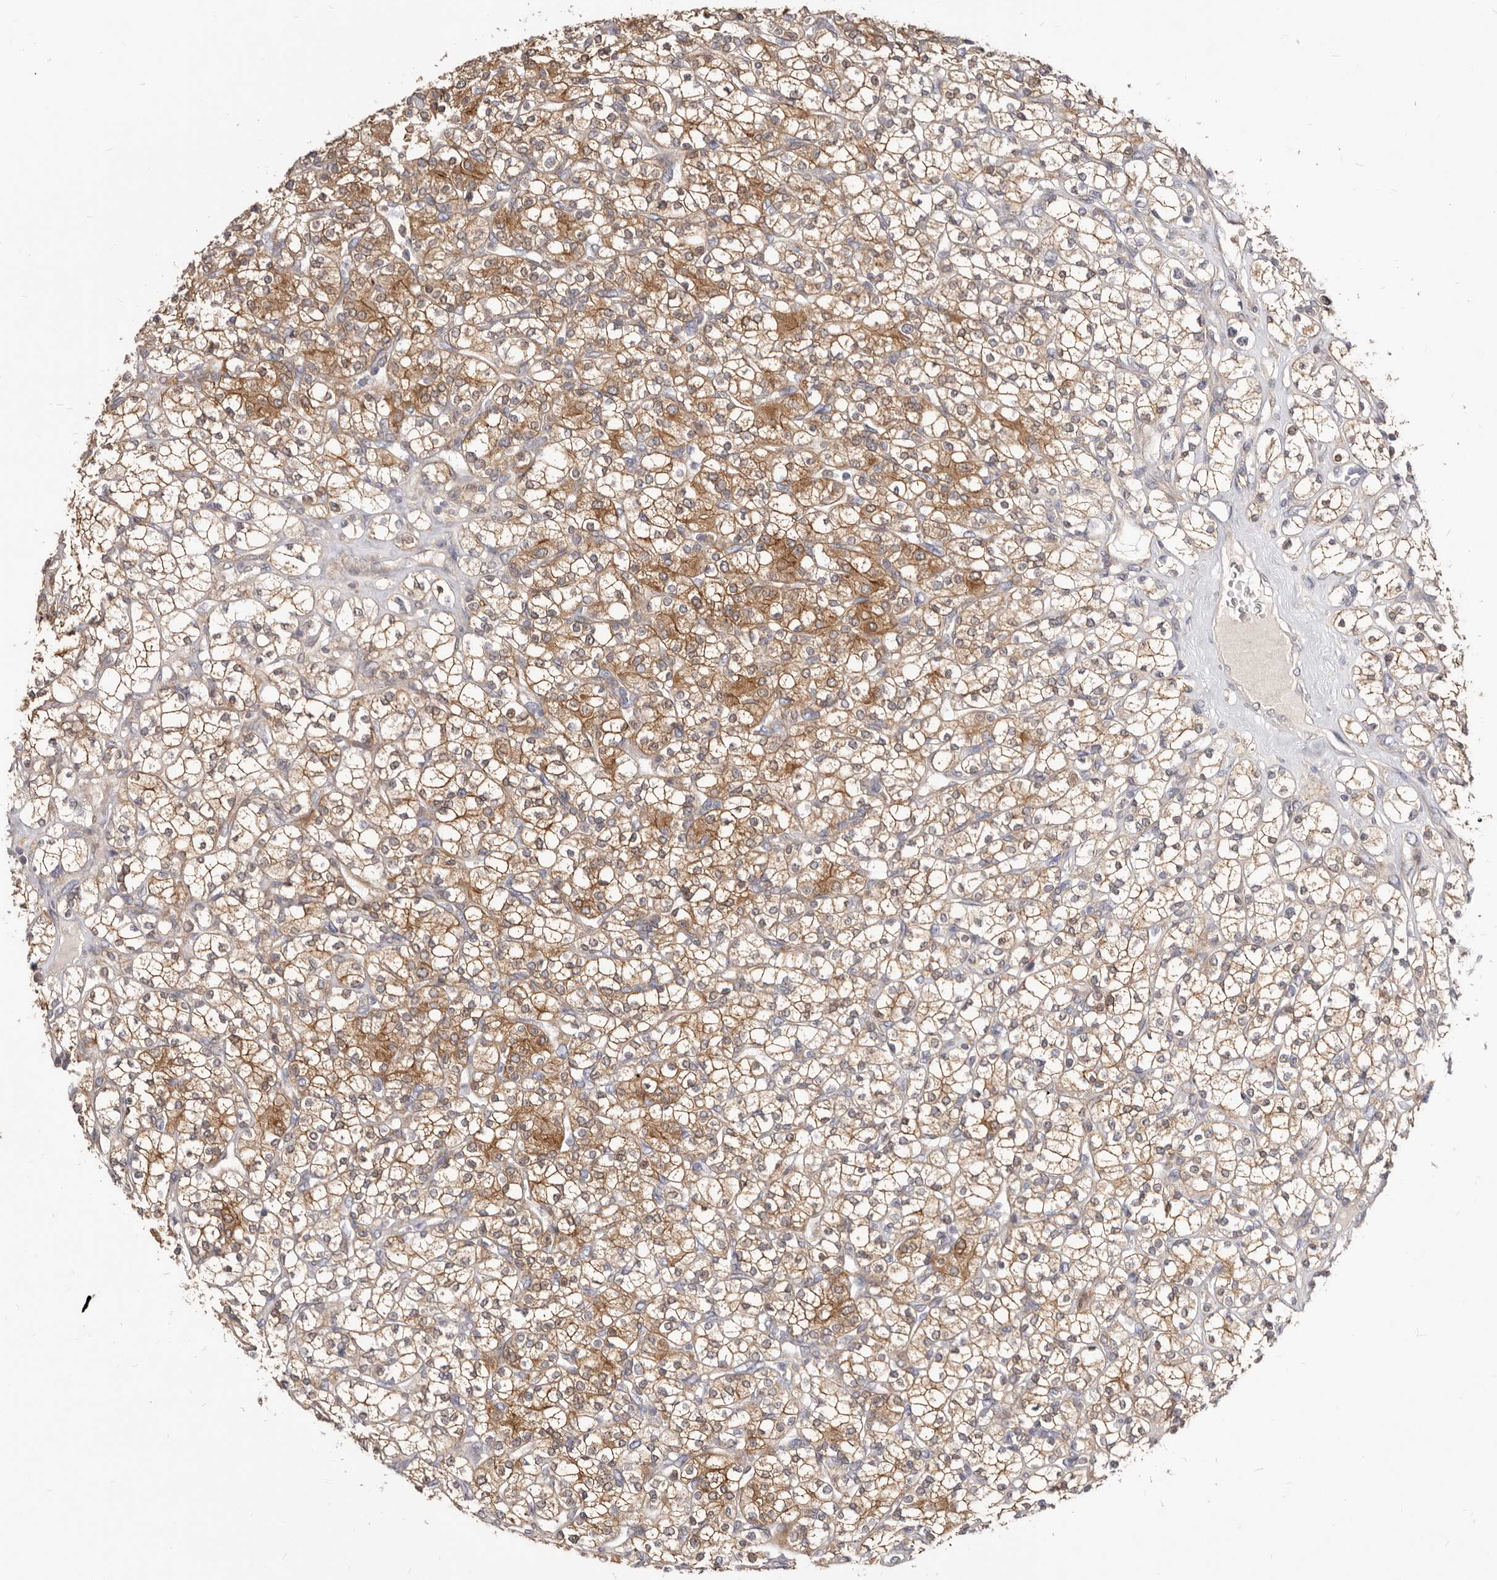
{"staining": {"intensity": "moderate", "quantity": ">75%", "location": "cytoplasmic/membranous"}, "tissue": "renal cancer", "cell_type": "Tumor cells", "image_type": "cancer", "snomed": [{"axis": "morphology", "description": "Adenocarcinoma, NOS"}, {"axis": "topography", "description": "Kidney"}], "caption": "A high-resolution photomicrograph shows immunohistochemistry staining of renal cancer, which reveals moderate cytoplasmic/membranous positivity in about >75% of tumor cells.", "gene": "TC2N", "patient": {"sex": "male", "age": 77}}